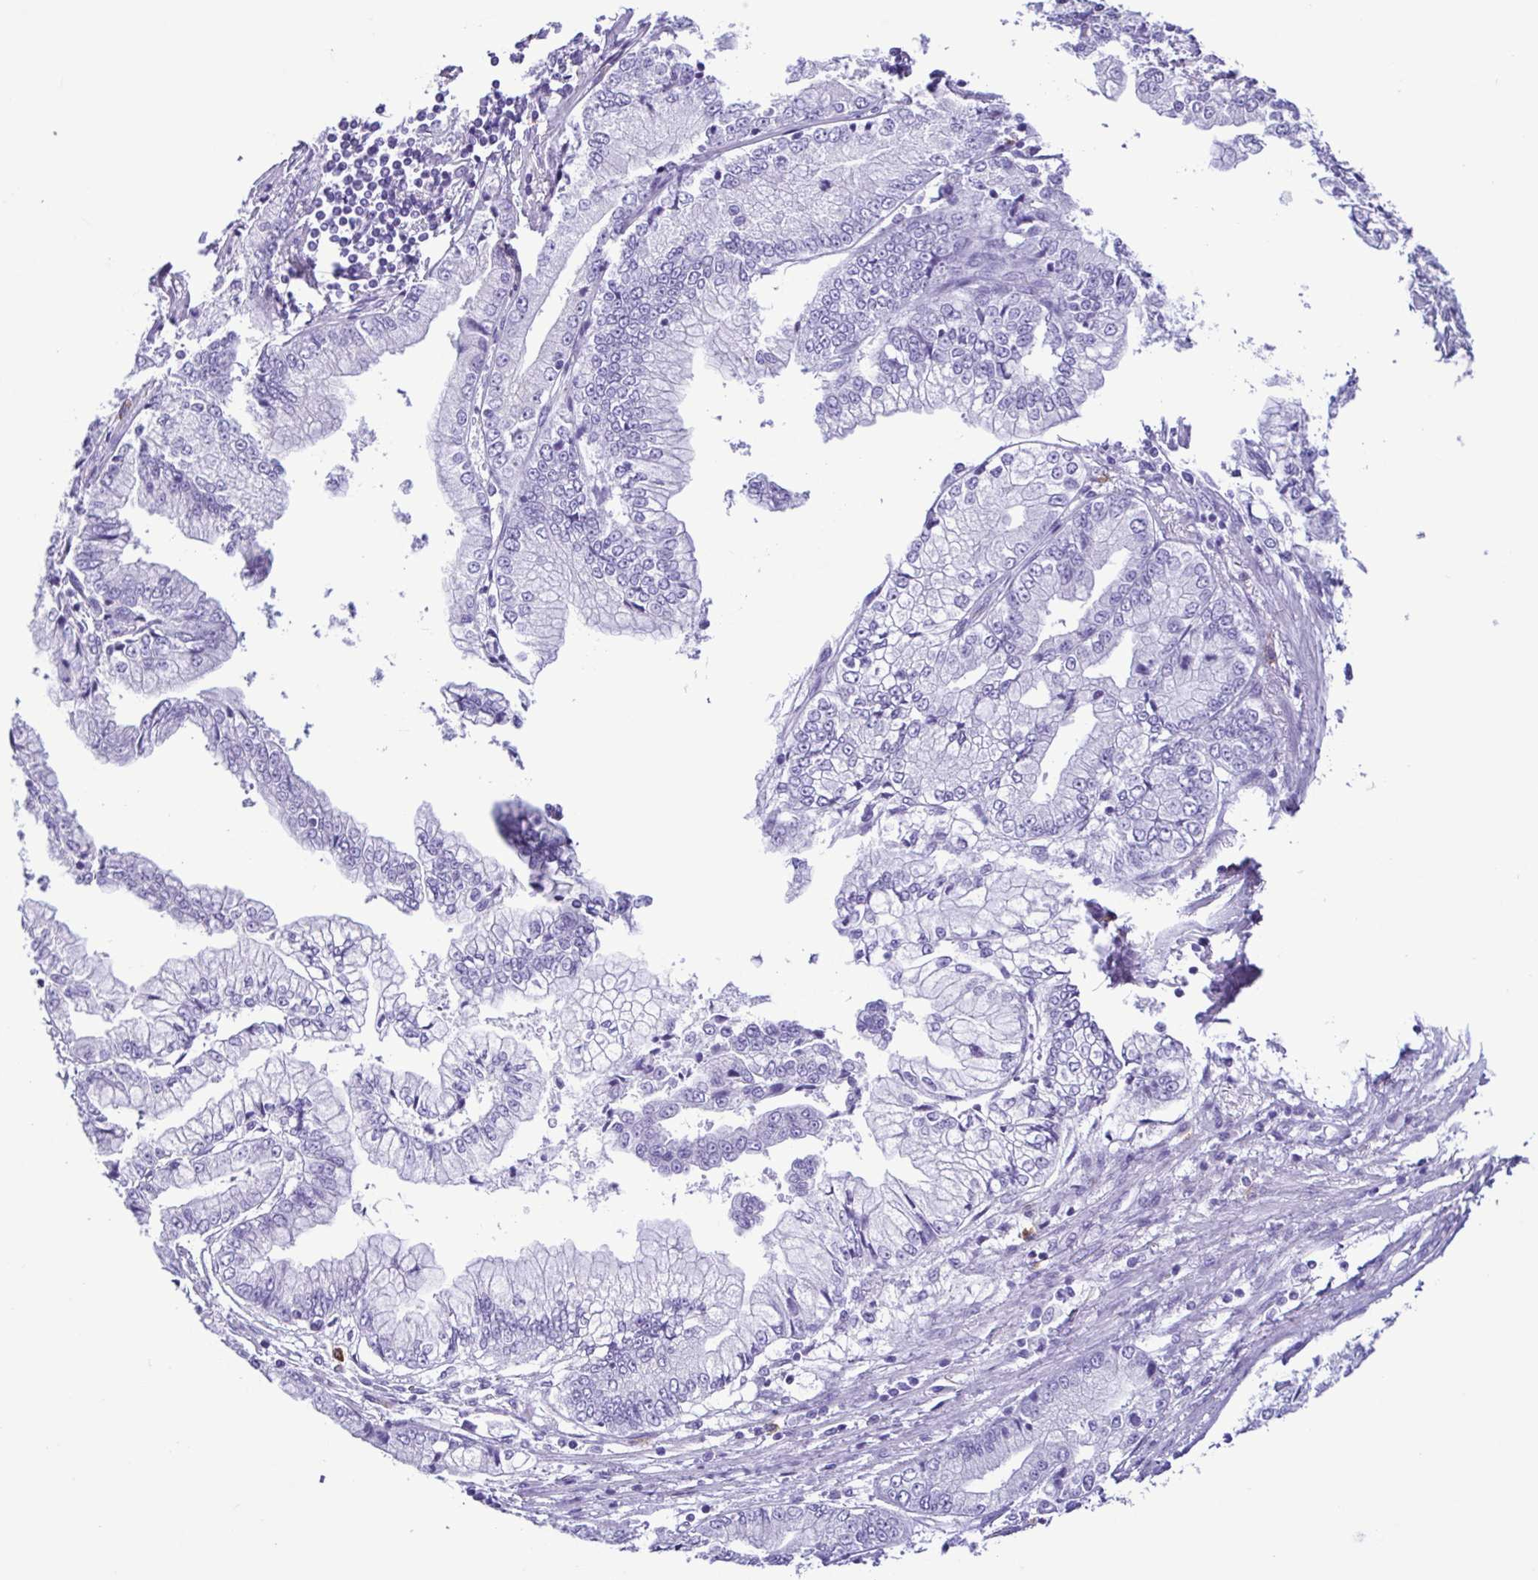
{"staining": {"intensity": "negative", "quantity": "none", "location": "none"}, "tissue": "stomach cancer", "cell_type": "Tumor cells", "image_type": "cancer", "snomed": [{"axis": "morphology", "description": "Adenocarcinoma, NOS"}, {"axis": "topography", "description": "Stomach, upper"}], "caption": "IHC of human adenocarcinoma (stomach) displays no expression in tumor cells.", "gene": "SPATA16", "patient": {"sex": "female", "age": 74}}